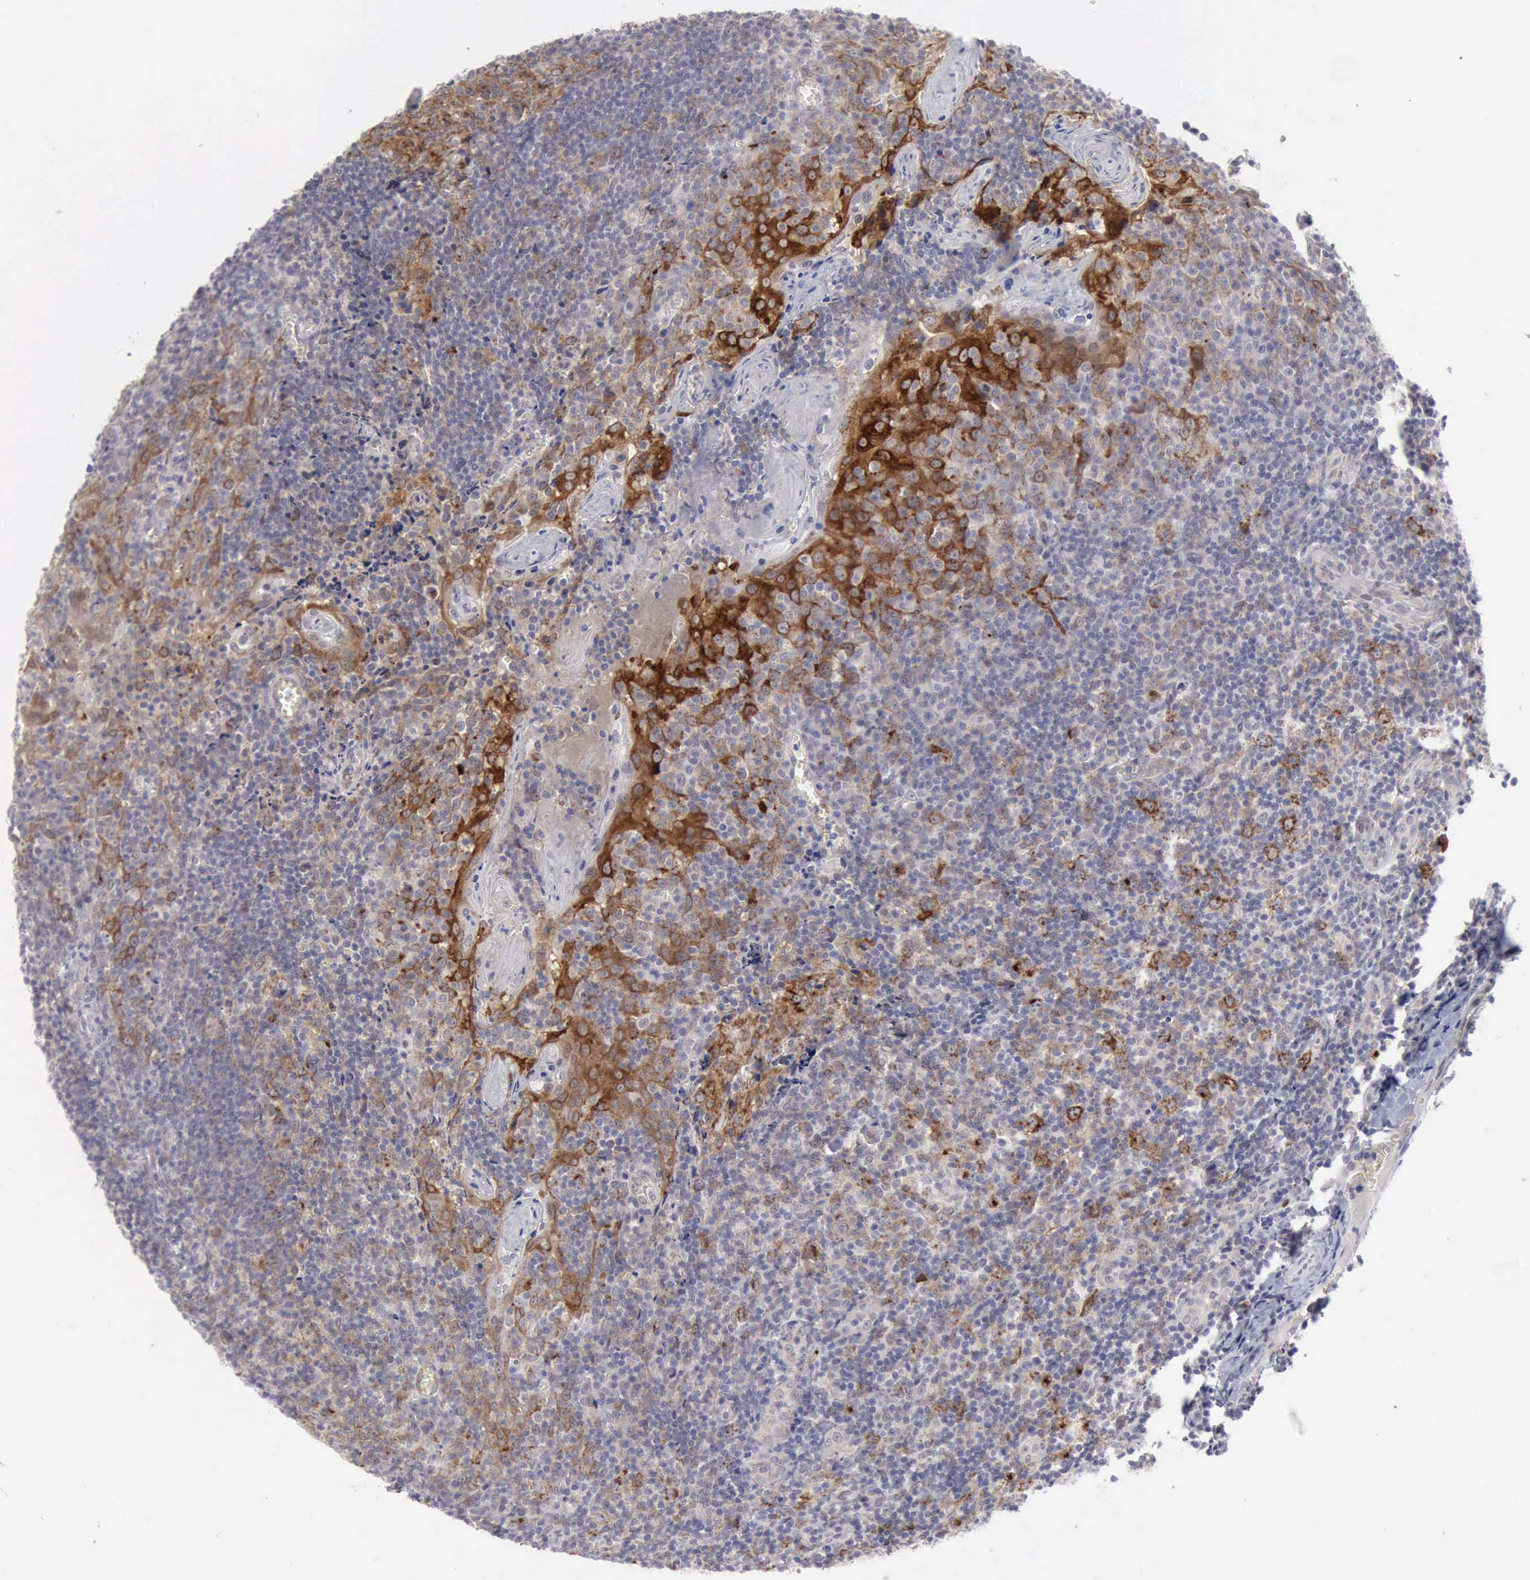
{"staining": {"intensity": "moderate", "quantity": ">75%", "location": "cytoplasmic/membranous"}, "tissue": "tonsil", "cell_type": "Germinal center cells", "image_type": "normal", "snomed": [{"axis": "morphology", "description": "Normal tissue, NOS"}, {"axis": "topography", "description": "Tonsil"}], "caption": "This is a histology image of IHC staining of unremarkable tonsil, which shows moderate staining in the cytoplasmic/membranous of germinal center cells.", "gene": "TFRC", "patient": {"sex": "male", "age": 20}}